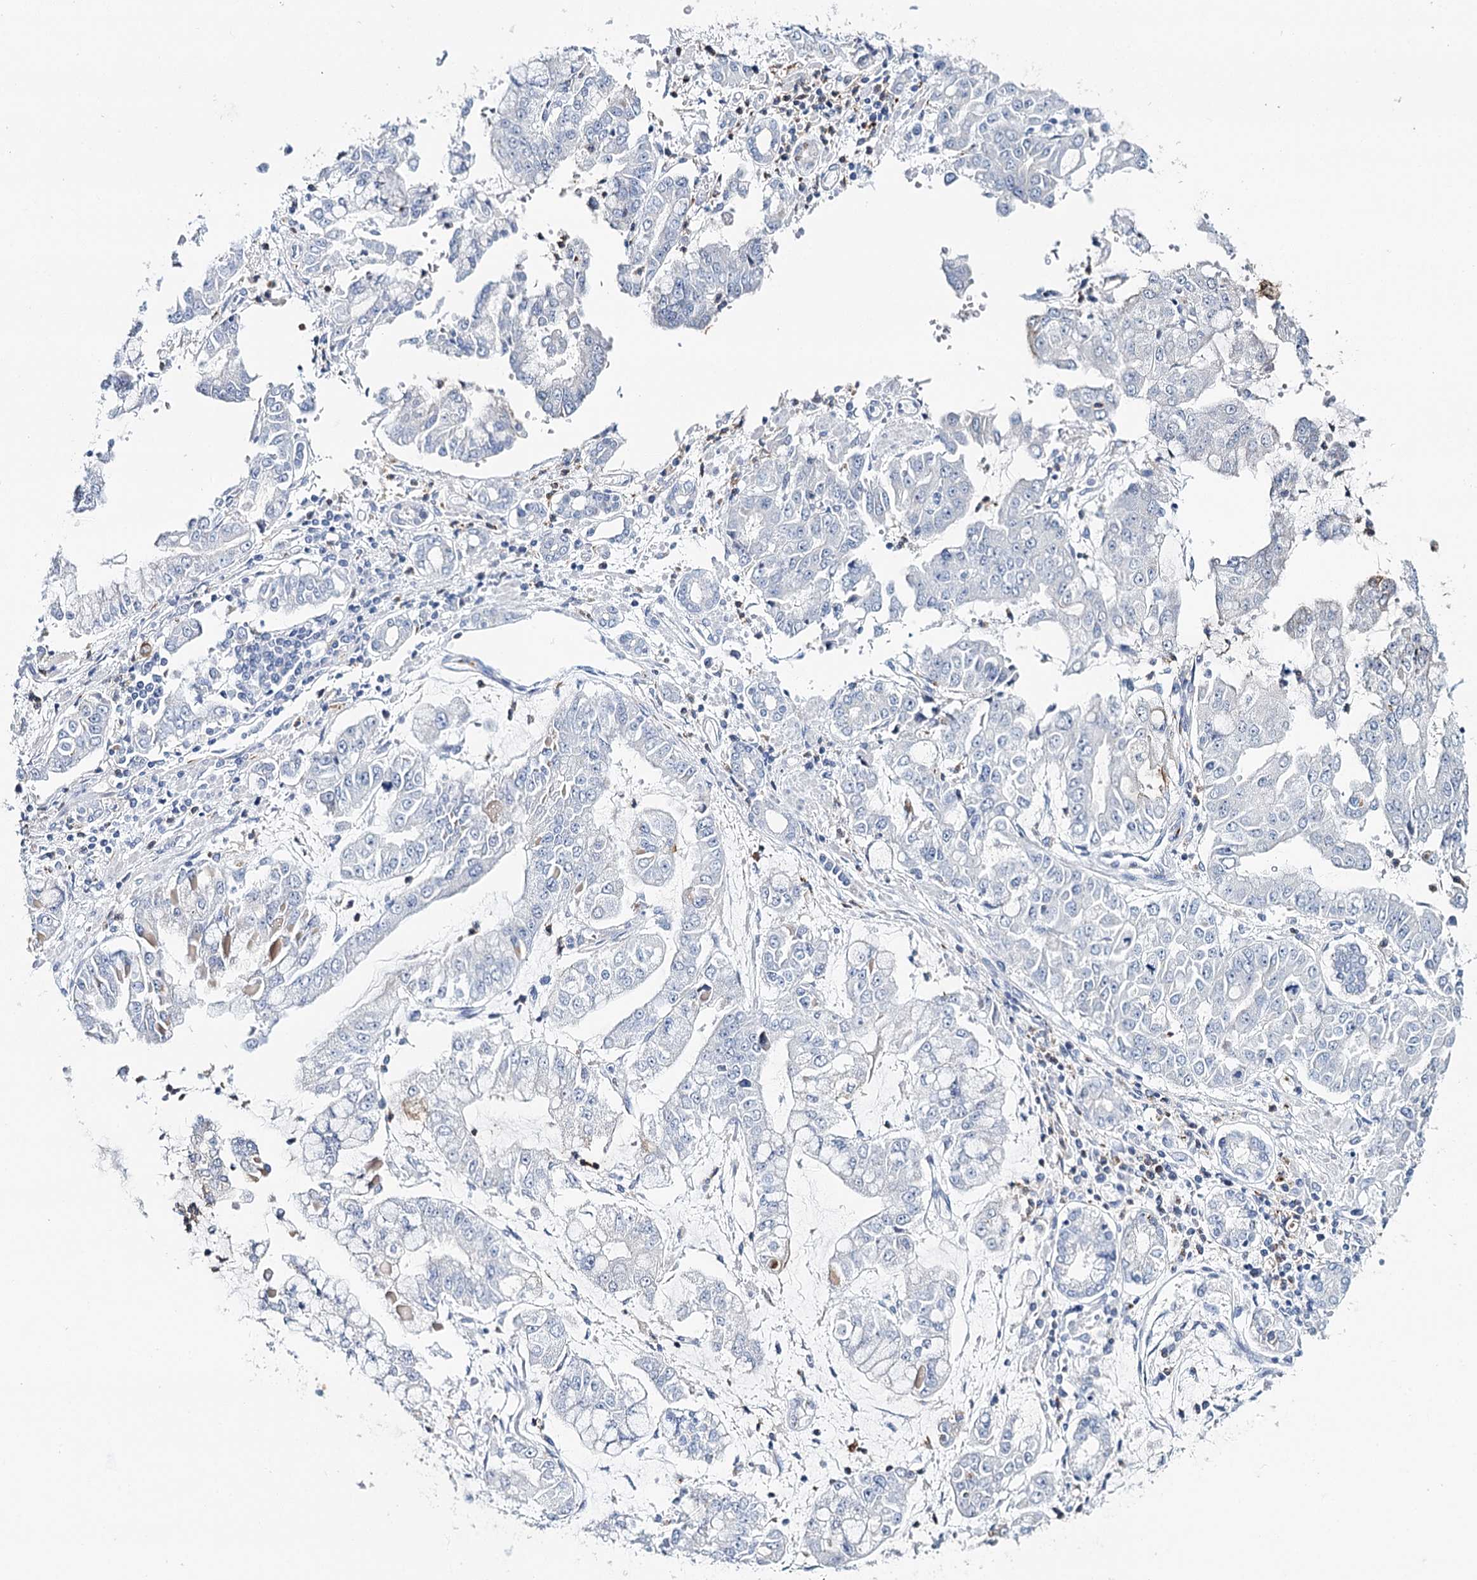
{"staining": {"intensity": "negative", "quantity": "none", "location": "none"}, "tissue": "stomach cancer", "cell_type": "Tumor cells", "image_type": "cancer", "snomed": [{"axis": "morphology", "description": "Adenocarcinoma, NOS"}, {"axis": "topography", "description": "Stomach"}], "caption": "High magnification brightfield microscopy of stomach cancer stained with DAB (brown) and counterstained with hematoxylin (blue): tumor cells show no significant staining. (Brightfield microscopy of DAB (3,3'-diaminobenzidine) immunohistochemistry at high magnification).", "gene": "CEACAM8", "patient": {"sex": "male", "age": 76}}